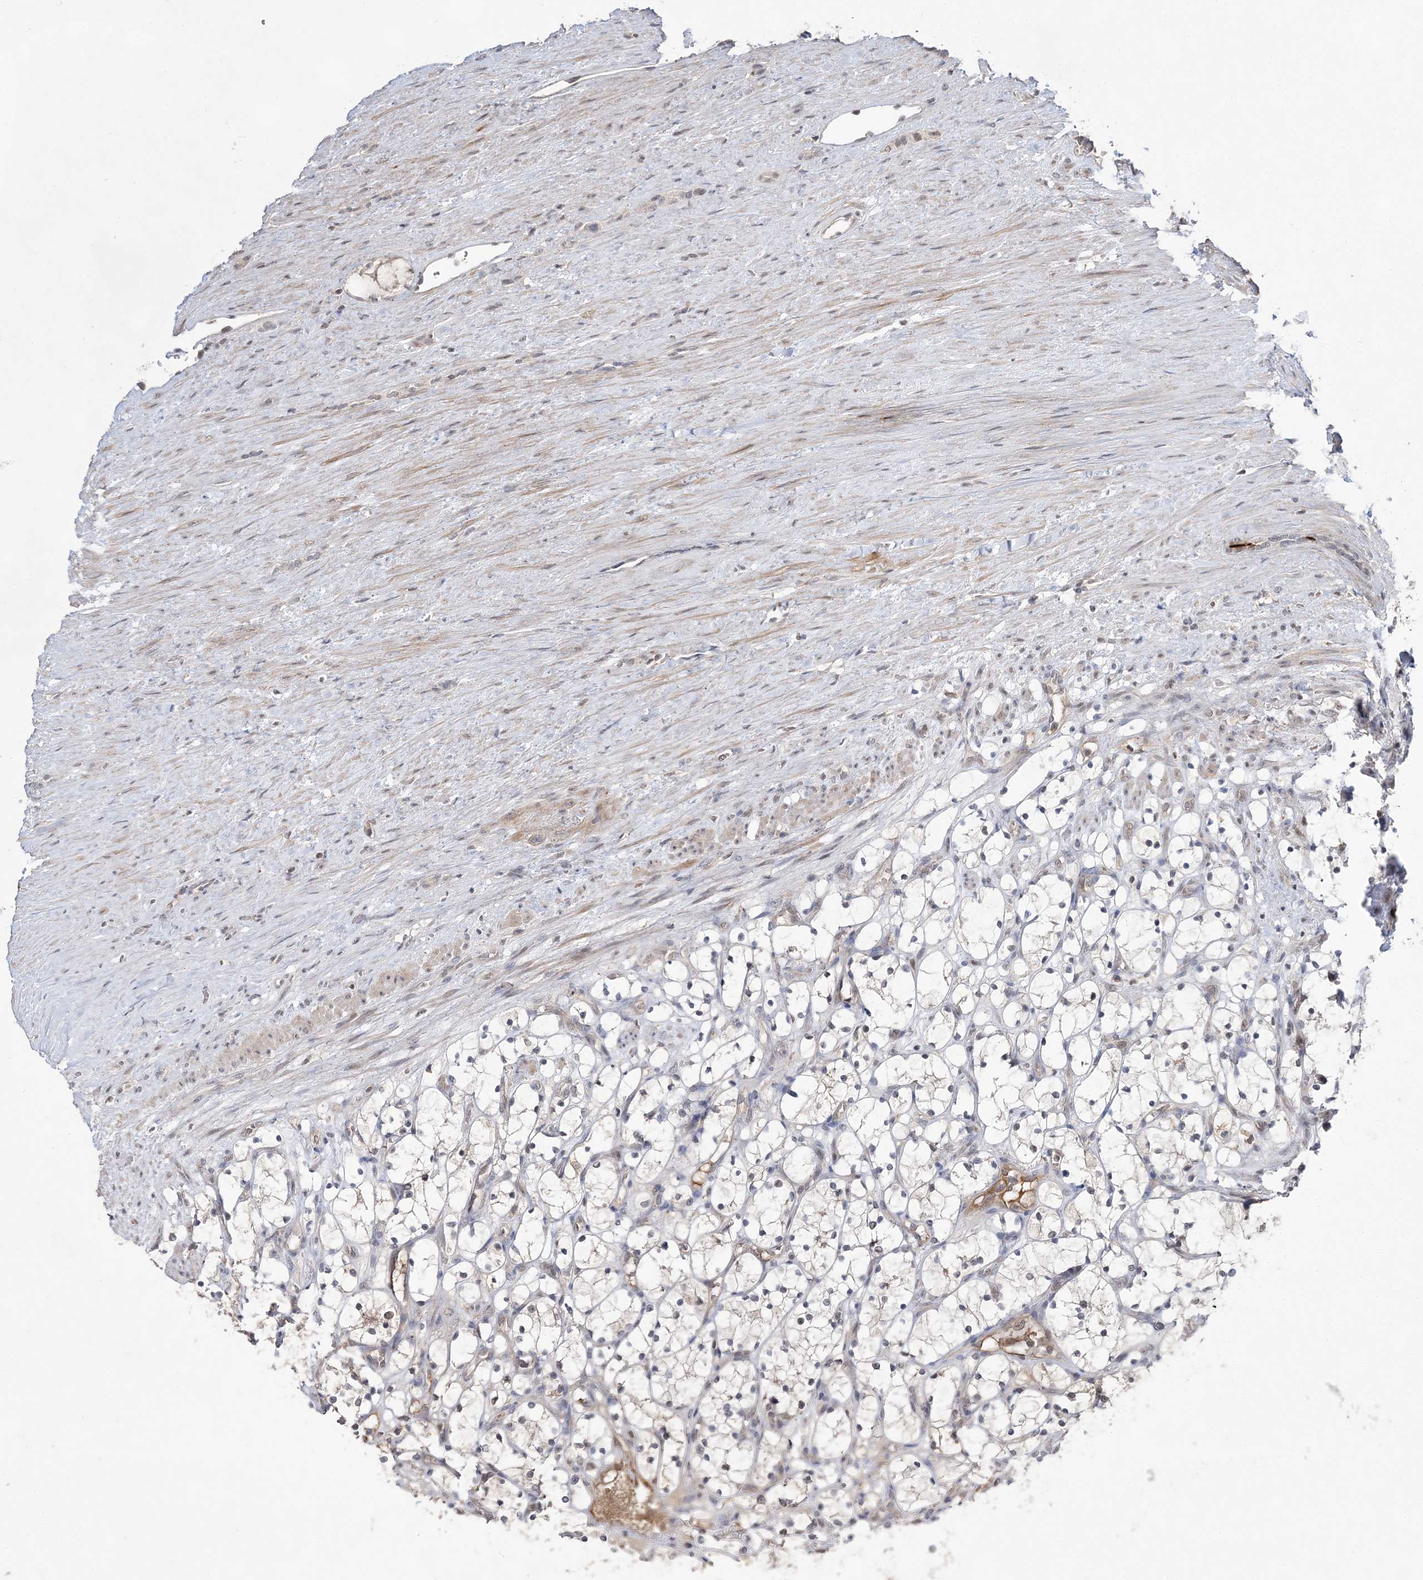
{"staining": {"intensity": "negative", "quantity": "none", "location": "none"}, "tissue": "renal cancer", "cell_type": "Tumor cells", "image_type": "cancer", "snomed": [{"axis": "morphology", "description": "Adenocarcinoma, NOS"}, {"axis": "topography", "description": "Kidney"}], "caption": "IHC histopathology image of neoplastic tissue: renal cancer (adenocarcinoma) stained with DAB shows no significant protein staining in tumor cells. (Immunohistochemistry (ihc), brightfield microscopy, high magnification).", "gene": "TMEM132B", "patient": {"sex": "female", "age": 69}}